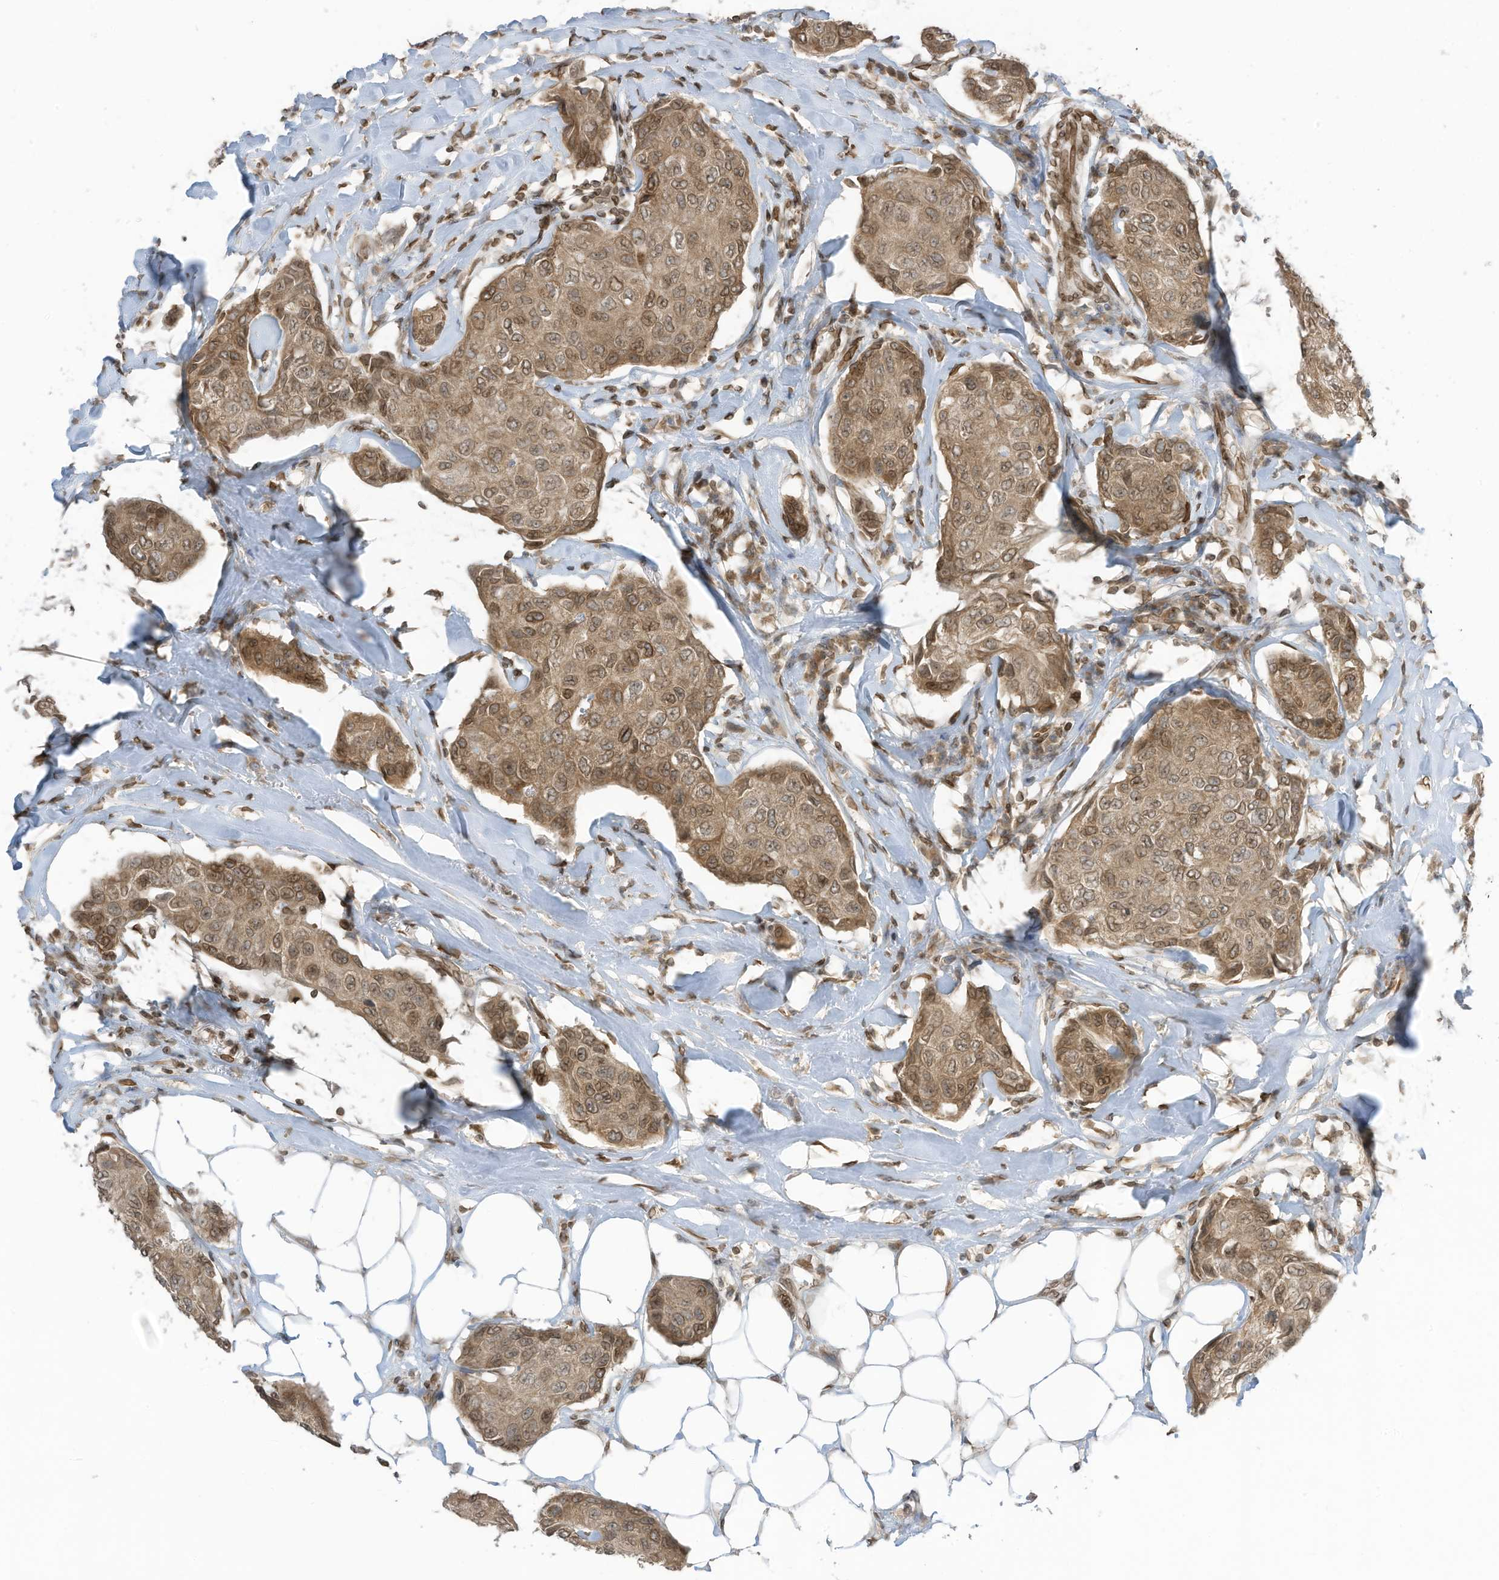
{"staining": {"intensity": "moderate", "quantity": ">75%", "location": "cytoplasmic/membranous,nuclear"}, "tissue": "breast cancer", "cell_type": "Tumor cells", "image_type": "cancer", "snomed": [{"axis": "morphology", "description": "Duct carcinoma"}, {"axis": "topography", "description": "Breast"}], "caption": "Protein expression analysis of human invasive ductal carcinoma (breast) reveals moderate cytoplasmic/membranous and nuclear positivity in approximately >75% of tumor cells. The protein is stained brown, and the nuclei are stained in blue (DAB IHC with brightfield microscopy, high magnification).", "gene": "RABL3", "patient": {"sex": "female", "age": 80}}